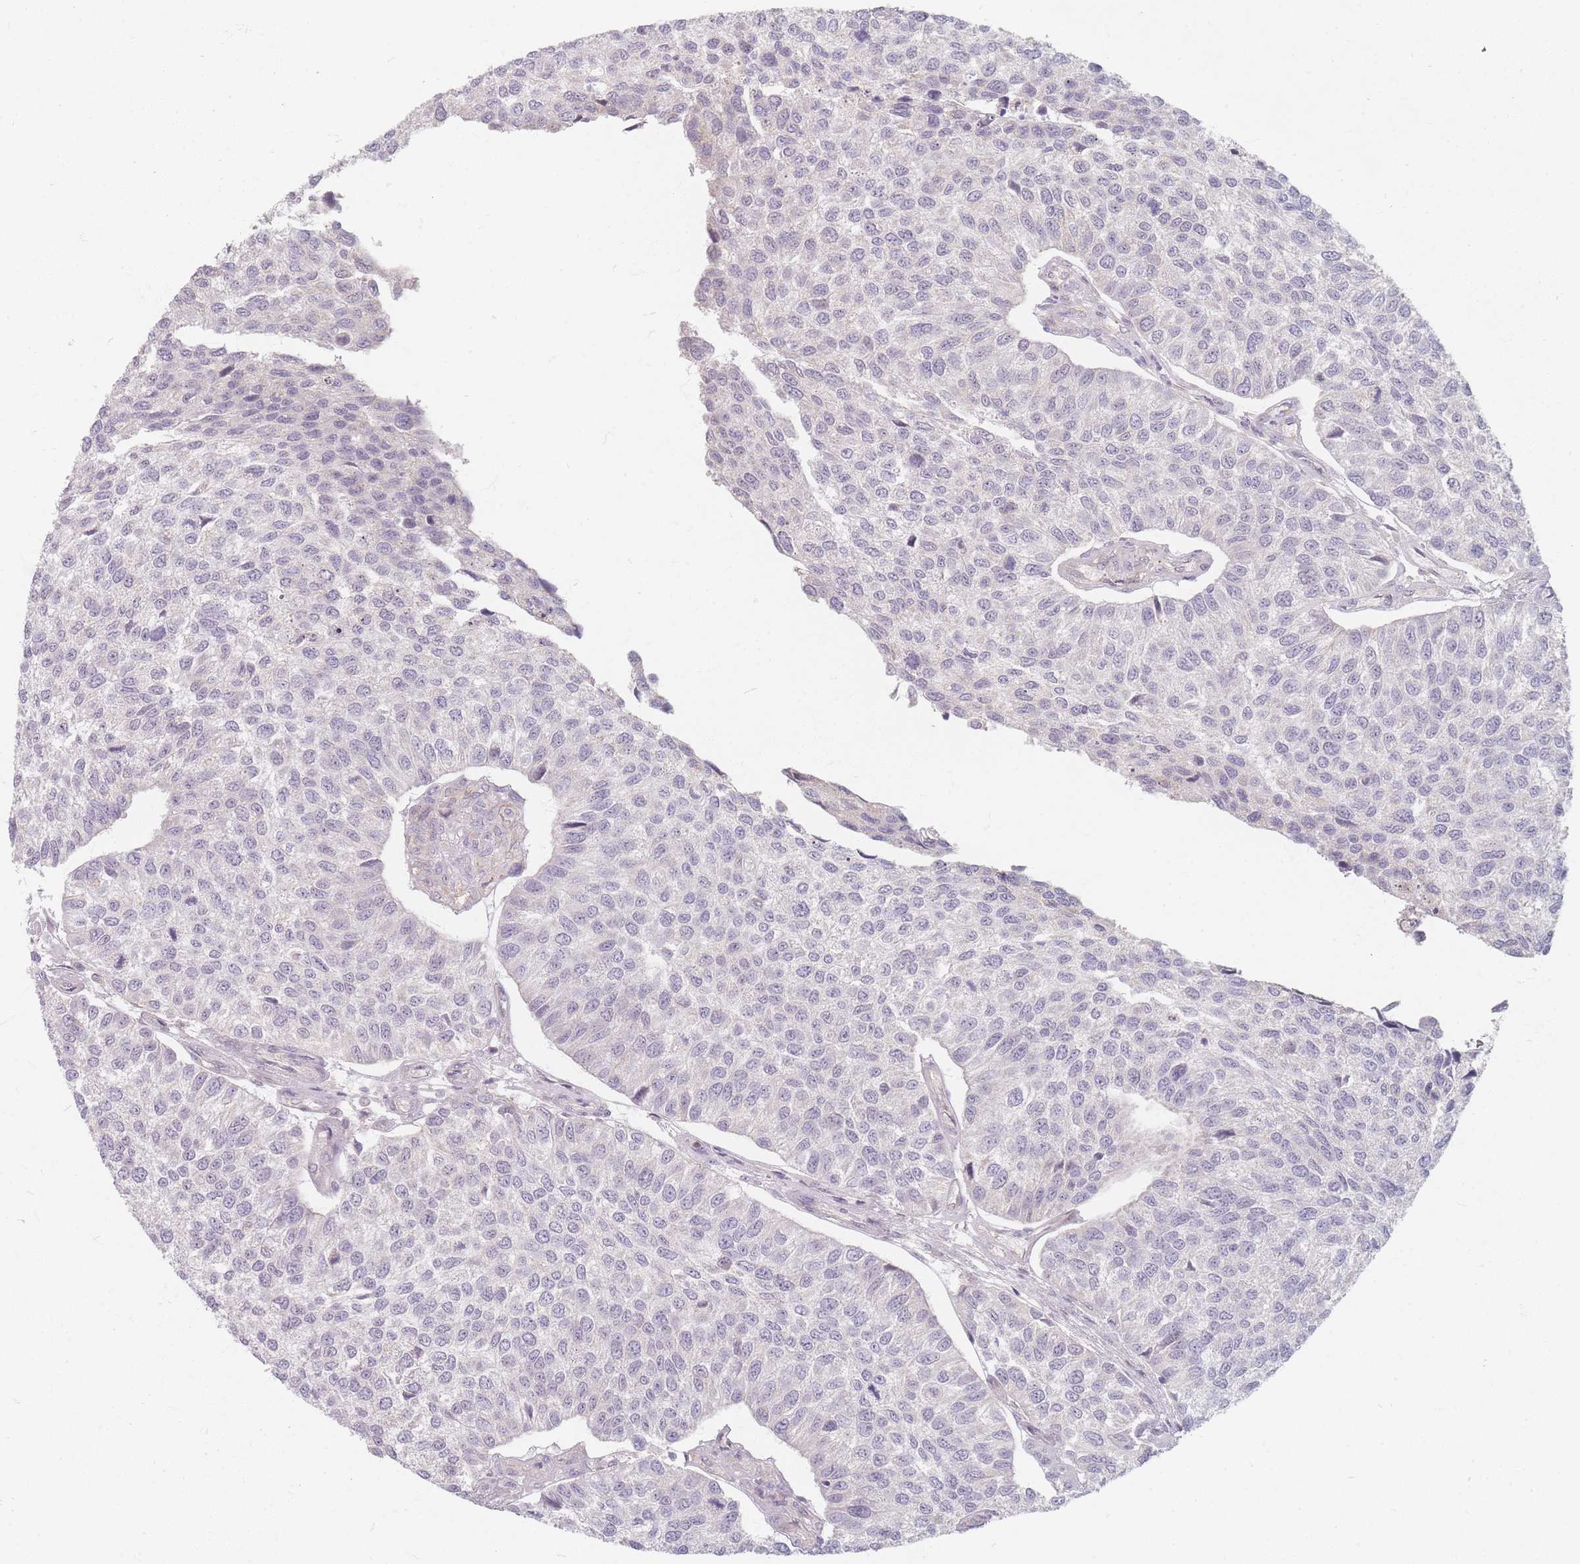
{"staining": {"intensity": "negative", "quantity": "none", "location": "none"}, "tissue": "urothelial cancer", "cell_type": "Tumor cells", "image_type": "cancer", "snomed": [{"axis": "morphology", "description": "Urothelial carcinoma, NOS"}, {"axis": "topography", "description": "Urinary bladder"}], "caption": "This is an immunohistochemistry histopathology image of transitional cell carcinoma. There is no positivity in tumor cells.", "gene": "CHCHD7", "patient": {"sex": "male", "age": 55}}